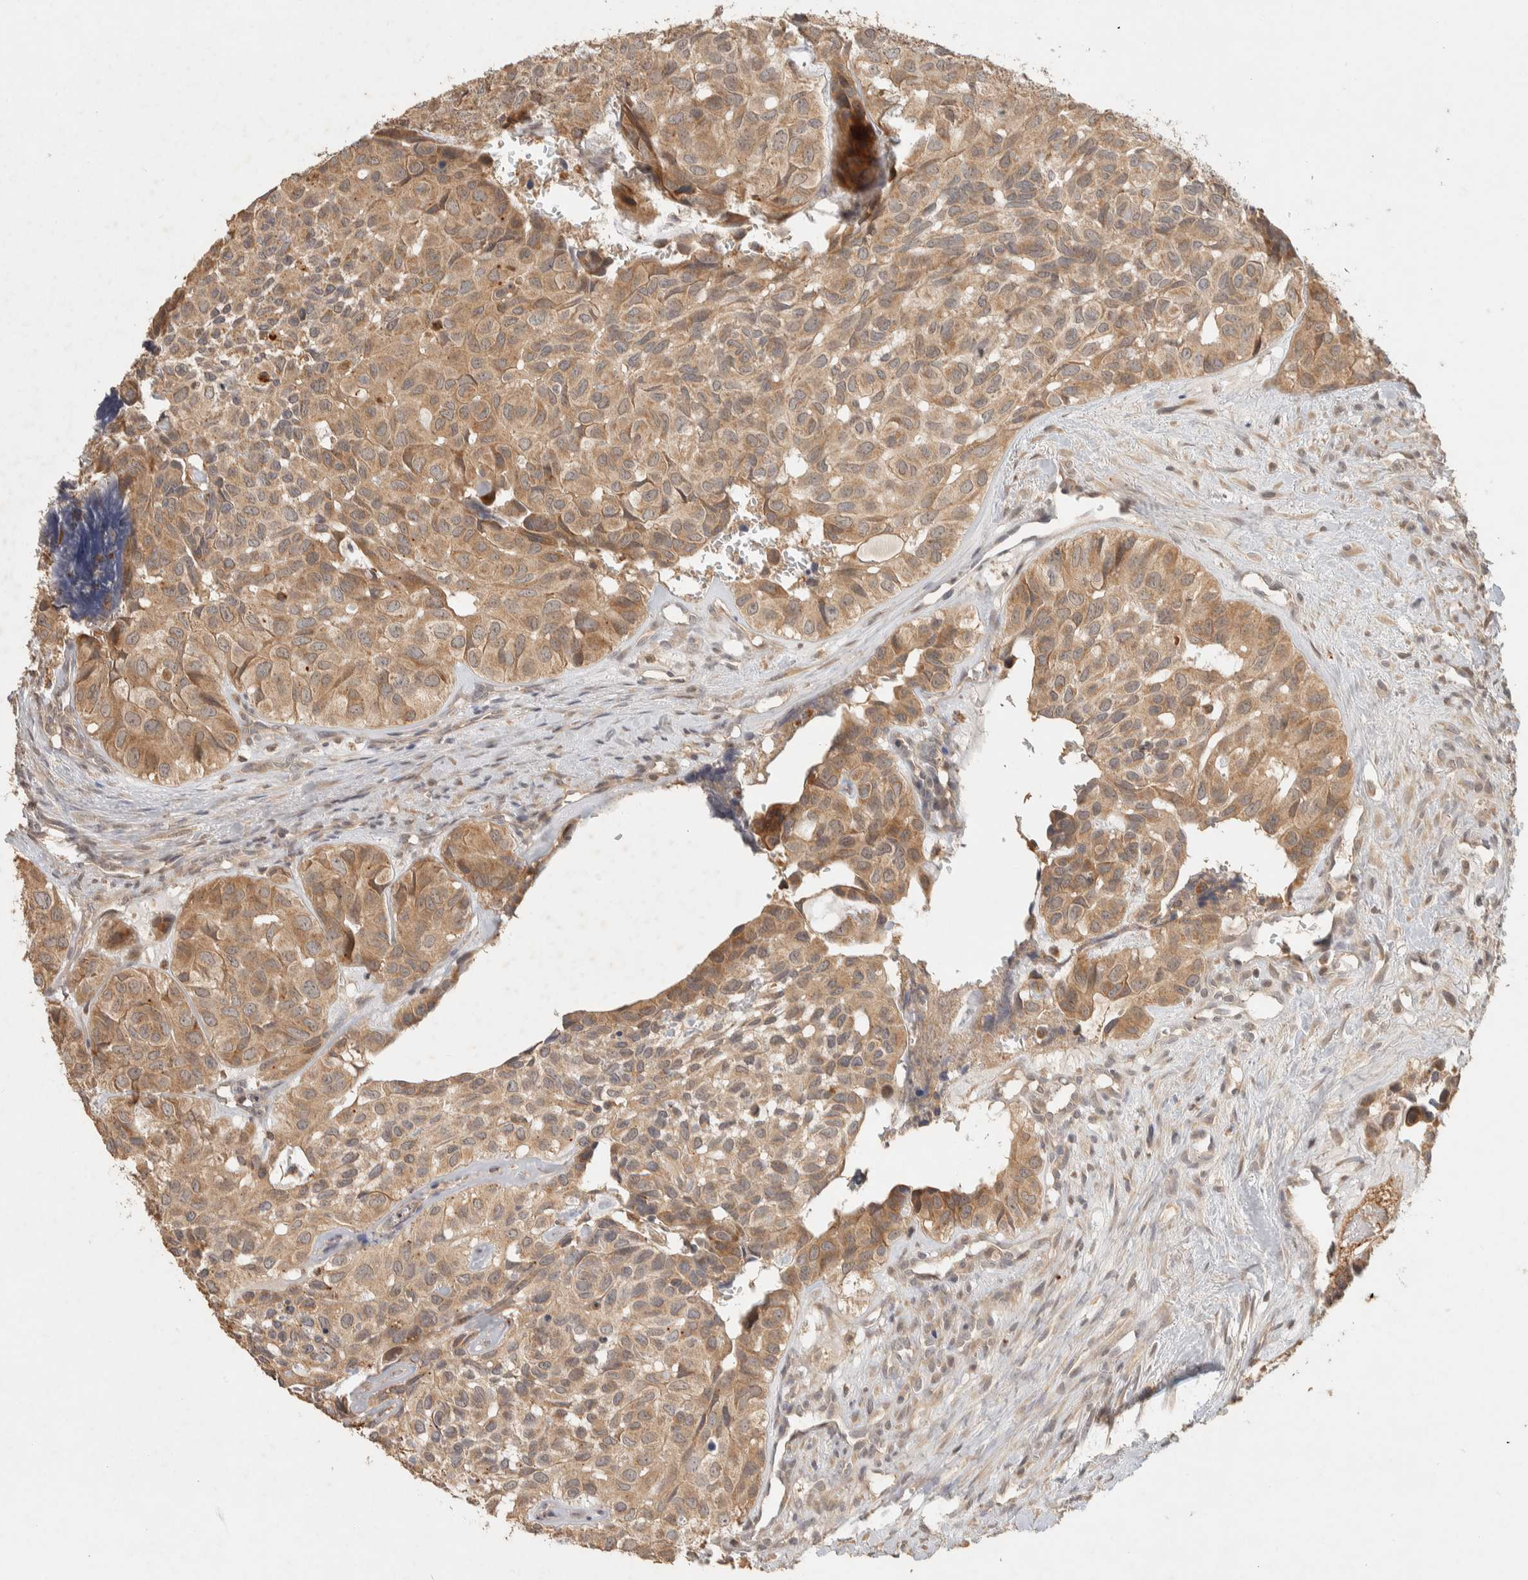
{"staining": {"intensity": "moderate", "quantity": ">75%", "location": "cytoplasmic/membranous"}, "tissue": "head and neck cancer", "cell_type": "Tumor cells", "image_type": "cancer", "snomed": [{"axis": "morphology", "description": "Adenocarcinoma, NOS"}, {"axis": "topography", "description": "Salivary gland, NOS"}, {"axis": "topography", "description": "Head-Neck"}], "caption": "About >75% of tumor cells in human head and neck adenocarcinoma display moderate cytoplasmic/membranous protein expression as visualized by brown immunohistochemical staining.", "gene": "ITPA", "patient": {"sex": "female", "age": 76}}